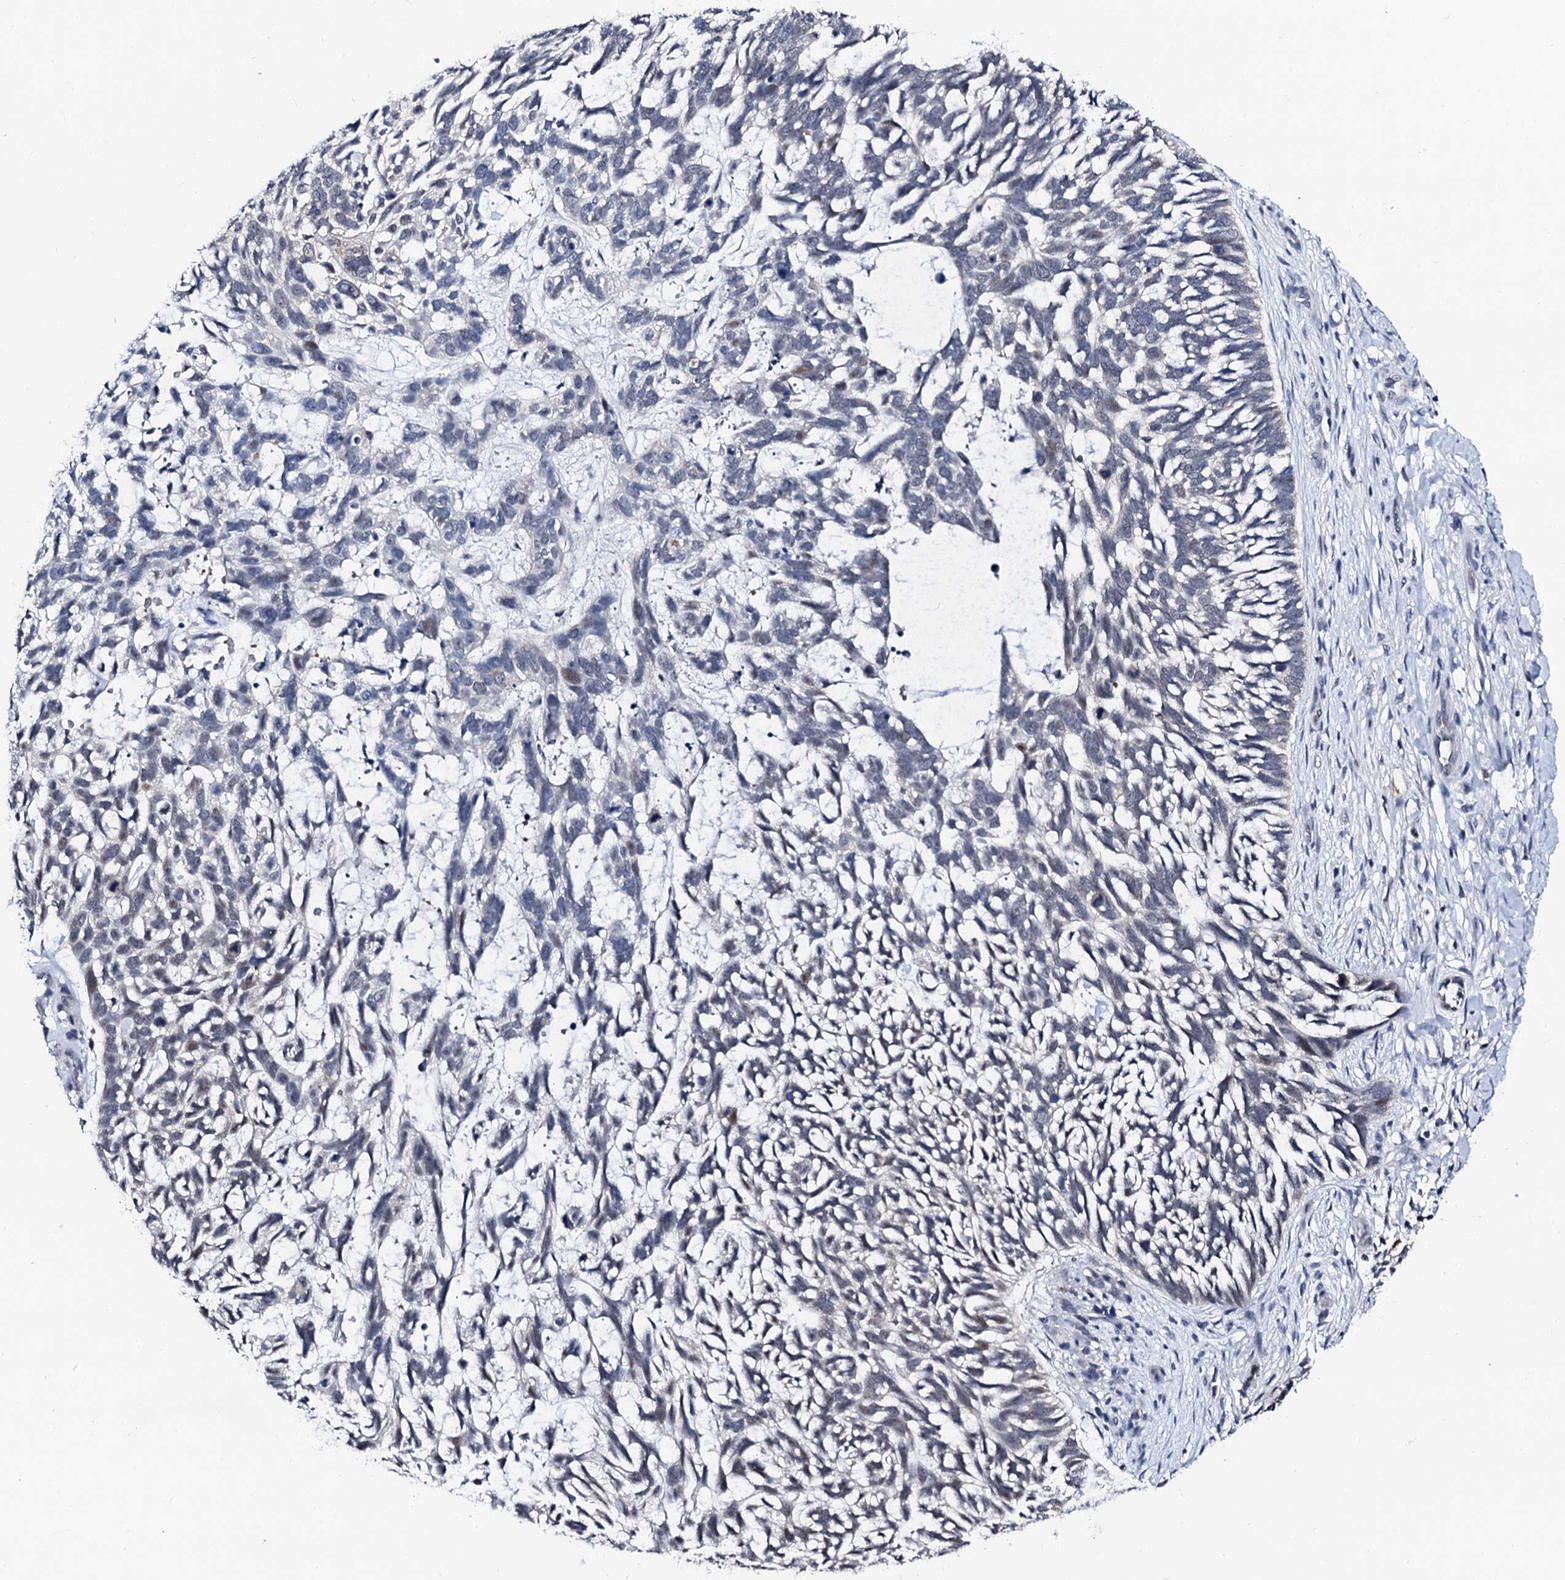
{"staining": {"intensity": "negative", "quantity": "none", "location": "none"}, "tissue": "skin cancer", "cell_type": "Tumor cells", "image_type": "cancer", "snomed": [{"axis": "morphology", "description": "Basal cell carcinoma"}, {"axis": "topography", "description": "Skin"}], "caption": "Image shows no protein staining in tumor cells of skin basal cell carcinoma tissue. (Brightfield microscopy of DAB (3,3'-diaminobenzidine) immunohistochemistry at high magnification).", "gene": "TRAFD1", "patient": {"sex": "male", "age": 88}}